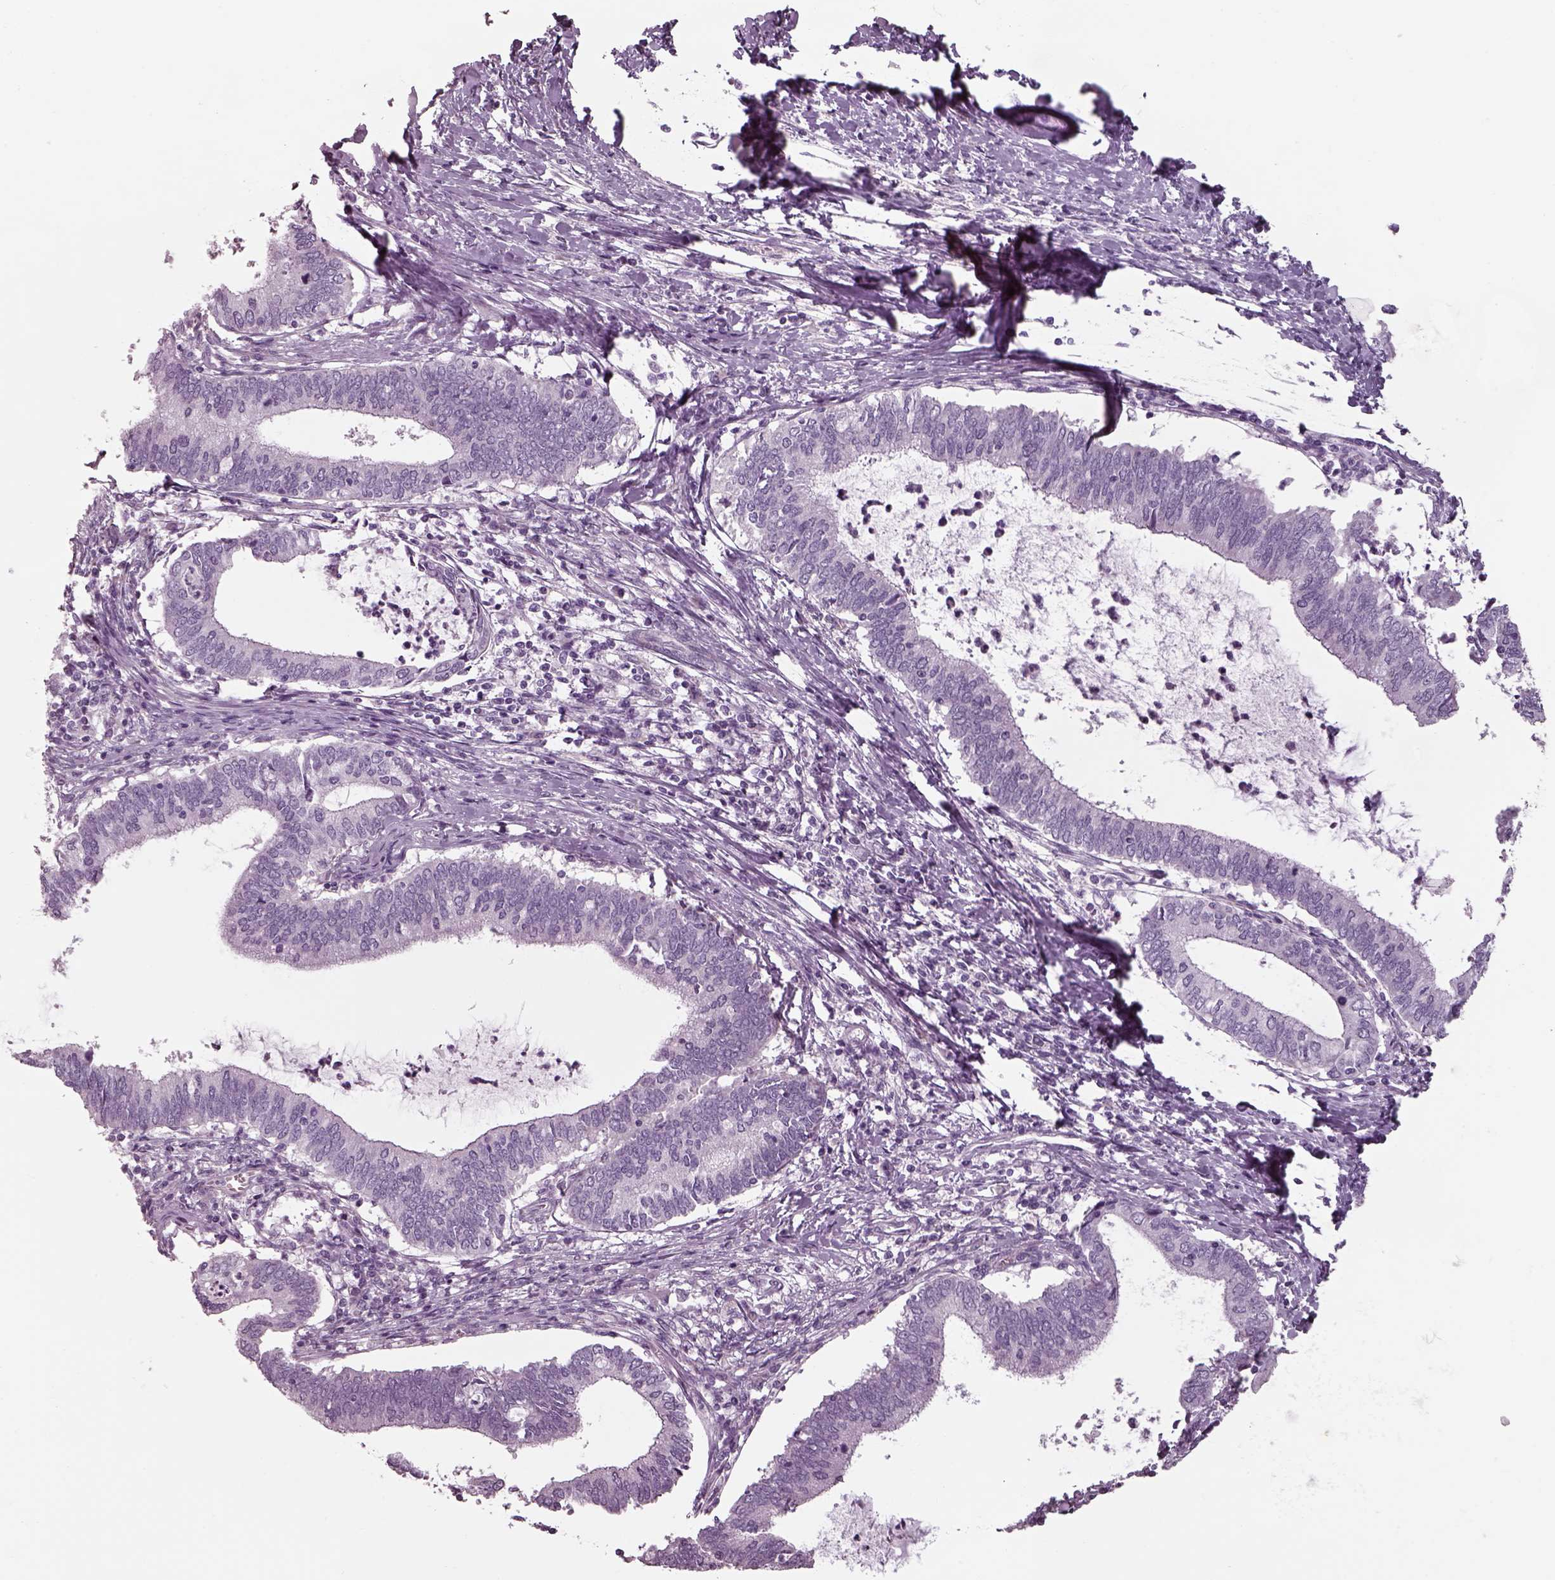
{"staining": {"intensity": "negative", "quantity": "none", "location": "none"}, "tissue": "cervical cancer", "cell_type": "Tumor cells", "image_type": "cancer", "snomed": [{"axis": "morphology", "description": "Adenocarcinoma, NOS"}, {"axis": "topography", "description": "Cervix"}], "caption": "Photomicrograph shows no significant protein staining in tumor cells of adenocarcinoma (cervical). The staining was performed using DAB (3,3'-diaminobenzidine) to visualize the protein expression in brown, while the nuclei were stained in blue with hematoxylin (Magnification: 20x).", "gene": "SEPTIN14", "patient": {"sex": "female", "age": 42}}